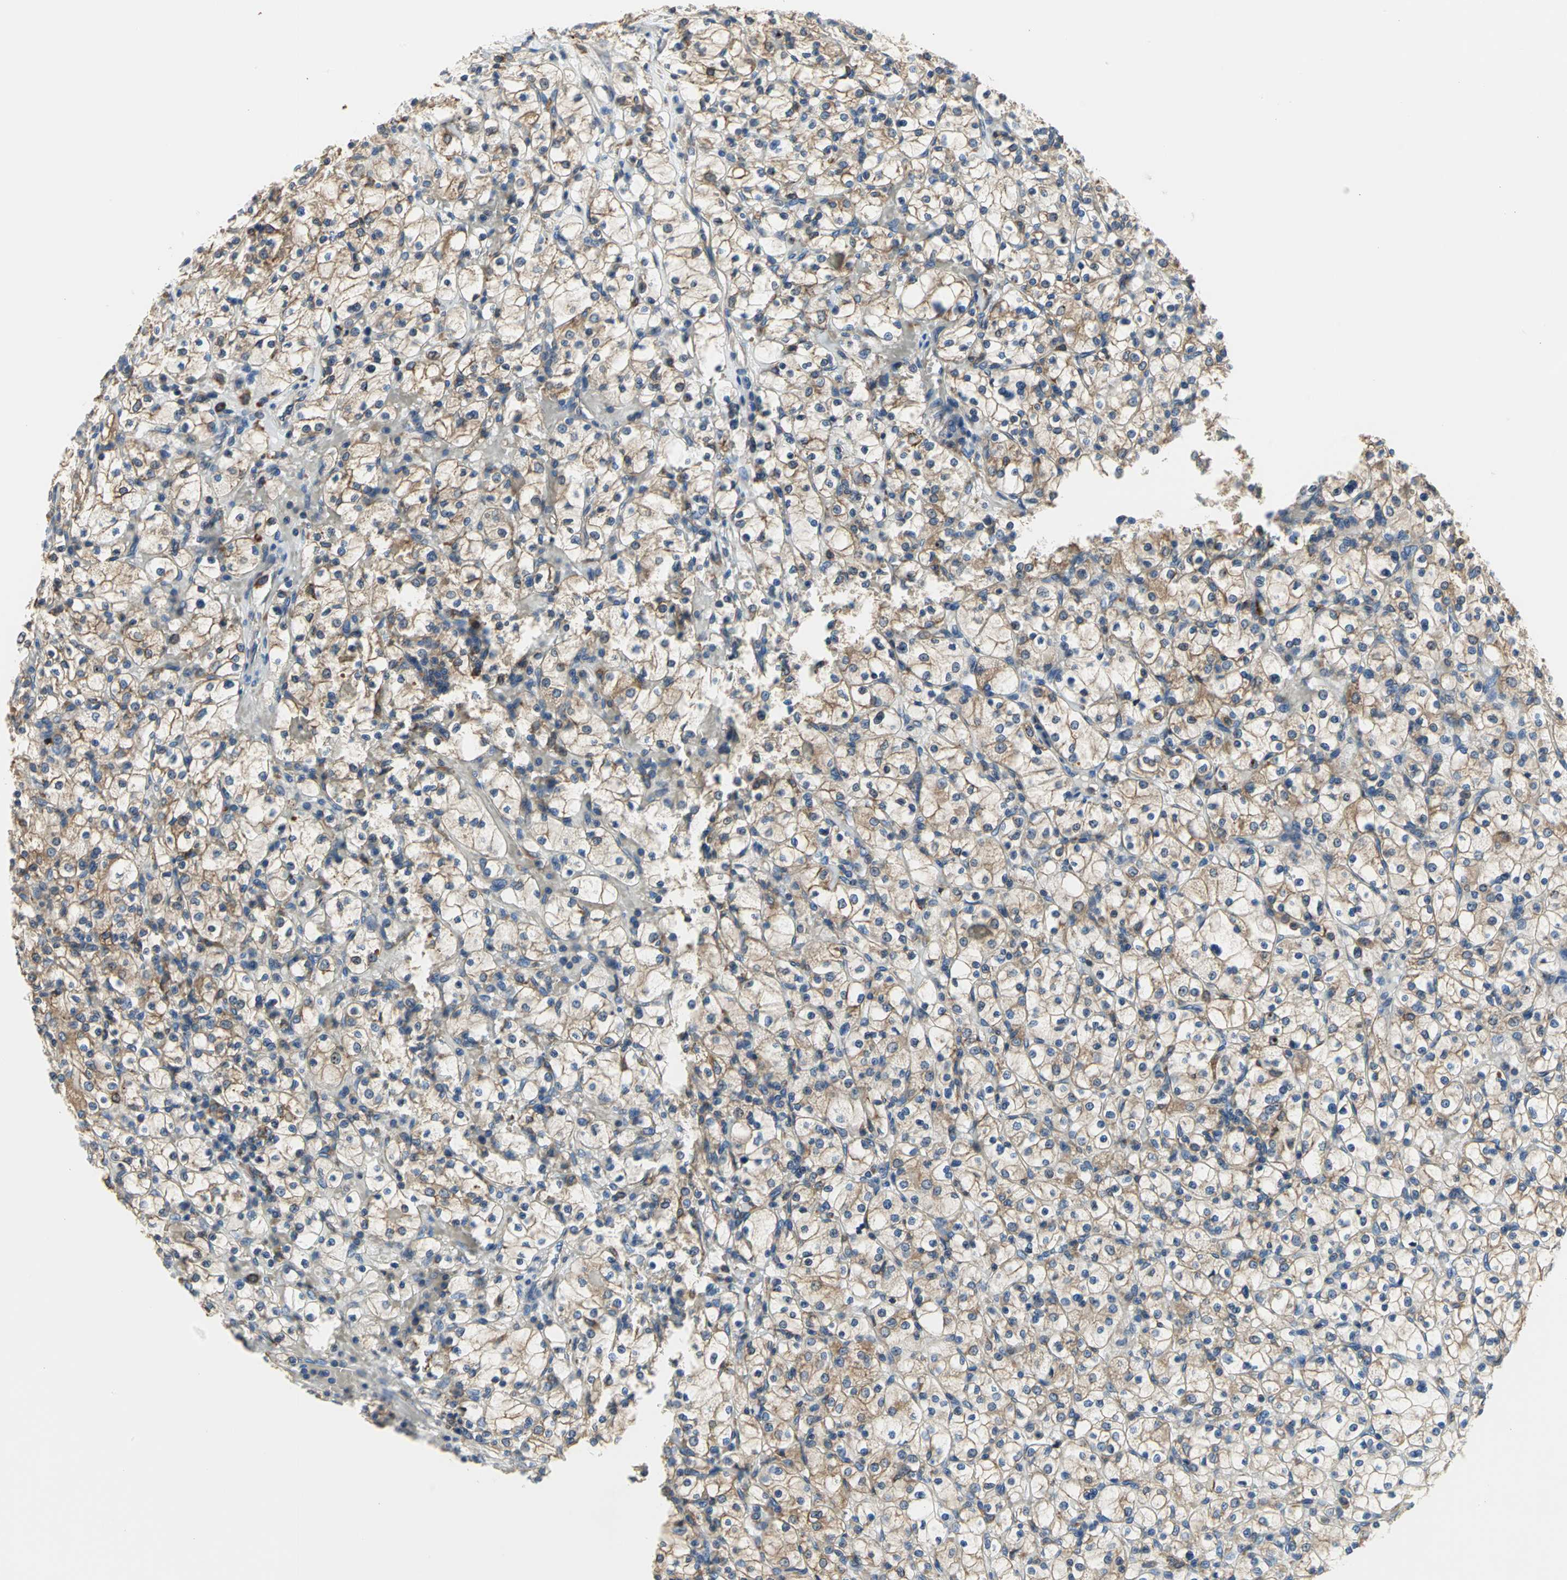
{"staining": {"intensity": "weak", "quantity": ">75%", "location": "cytoplasmic/membranous"}, "tissue": "renal cancer", "cell_type": "Tumor cells", "image_type": "cancer", "snomed": [{"axis": "morphology", "description": "Adenocarcinoma, NOS"}, {"axis": "topography", "description": "Kidney"}], "caption": "Renal adenocarcinoma stained with immunohistochemistry (IHC) shows weak cytoplasmic/membranous staining in approximately >75% of tumor cells. The staining was performed using DAB (3,3'-diaminobenzidine) to visualize the protein expression in brown, while the nuclei were stained in blue with hematoxylin (Magnification: 20x).", "gene": "SDF2L1", "patient": {"sex": "female", "age": 83}}